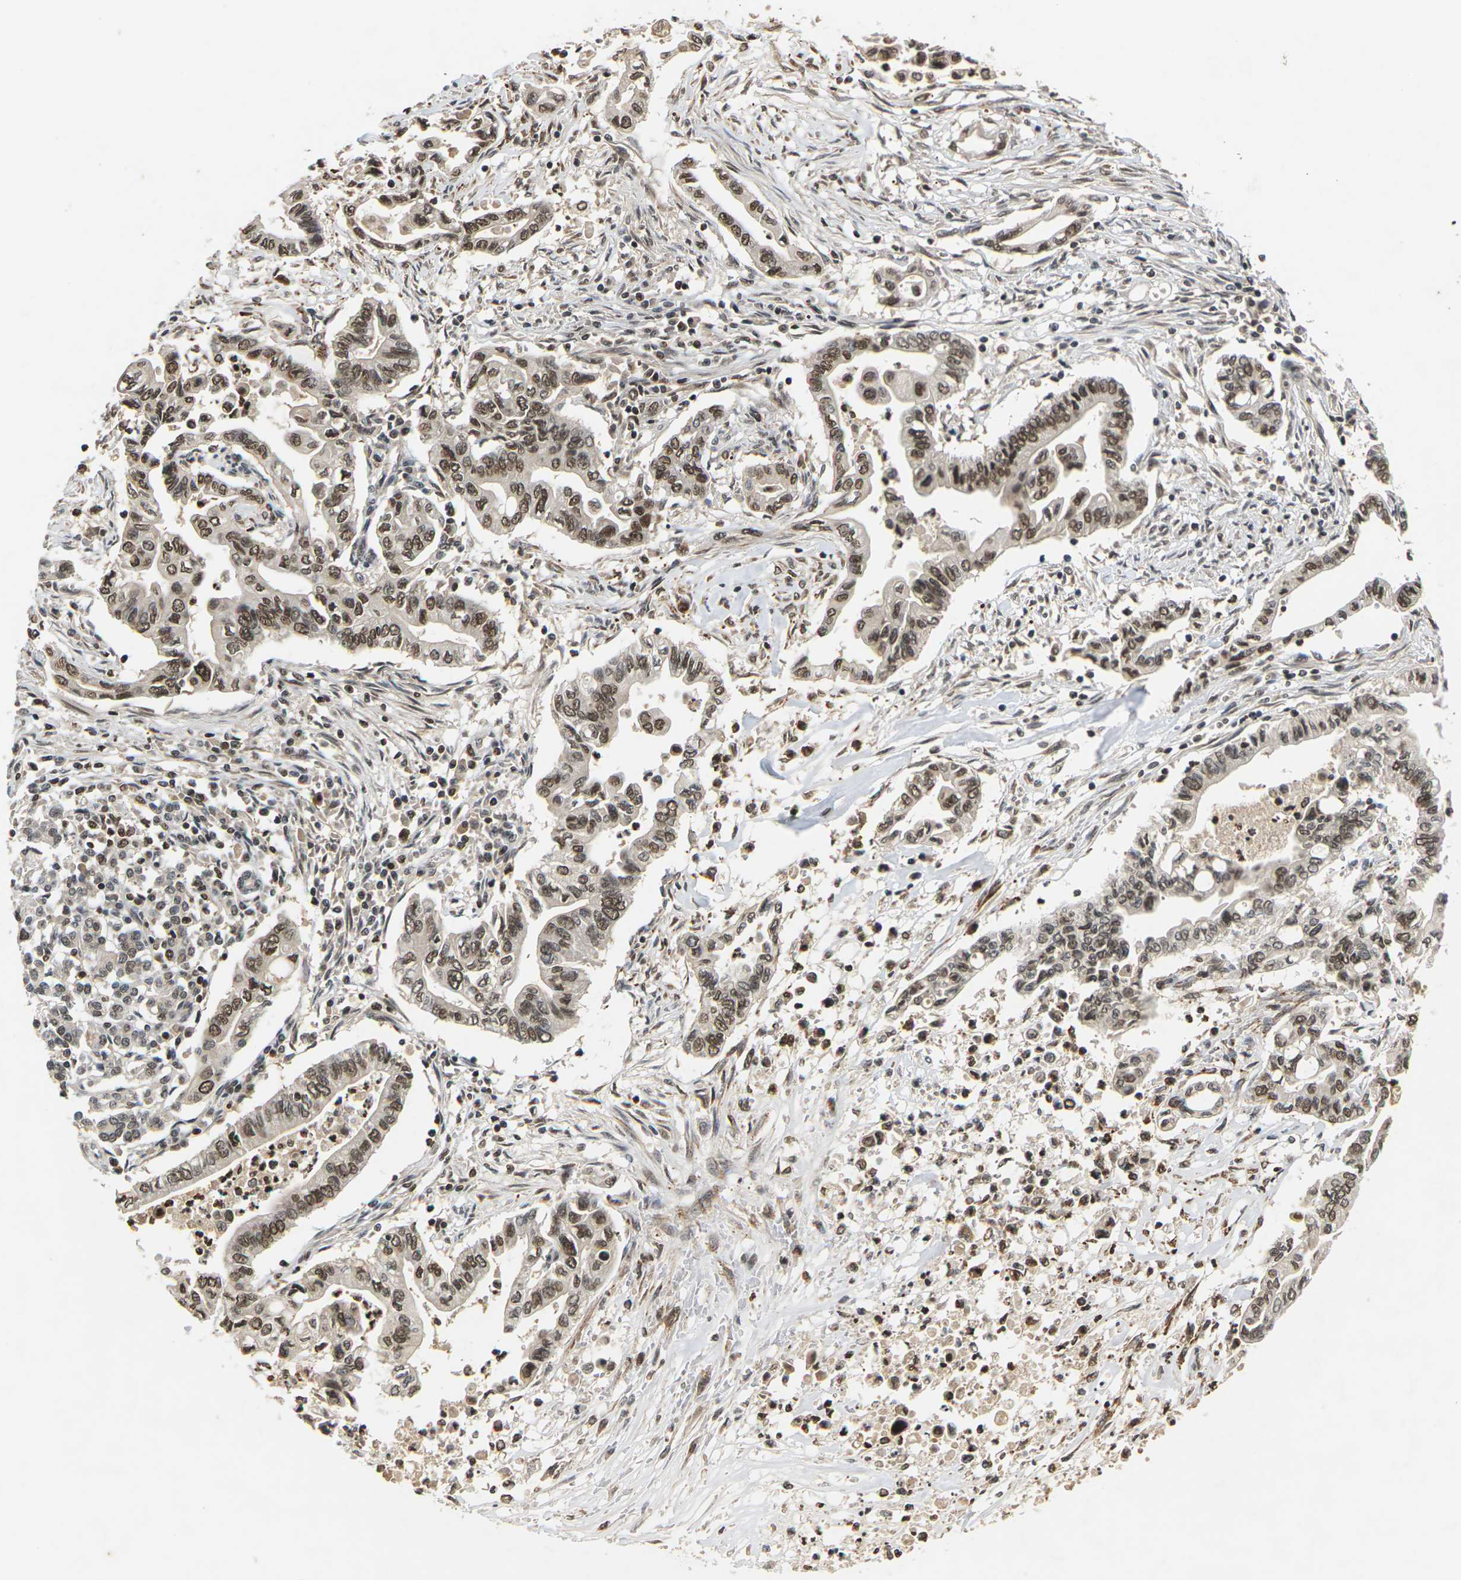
{"staining": {"intensity": "moderate", "quantity": ">75%", "location": "nuclear"}, "tissue": "pancreatic cancer", "cell_type": "Tumor cells", "image_type": "cancer", "snomed": [{"axis": "morphology", "description": "Adenocarcinoma, NOS"}, {"axis": "topography", "description": "Pancreas"}], "caption": "IHC (DAB) staining of human pancreatic cancer reveals moderate nuclear protein staining in about >75% of tumor cells.", "gene": "NELFA", "patient": {"sex": "female", "age": 57}}